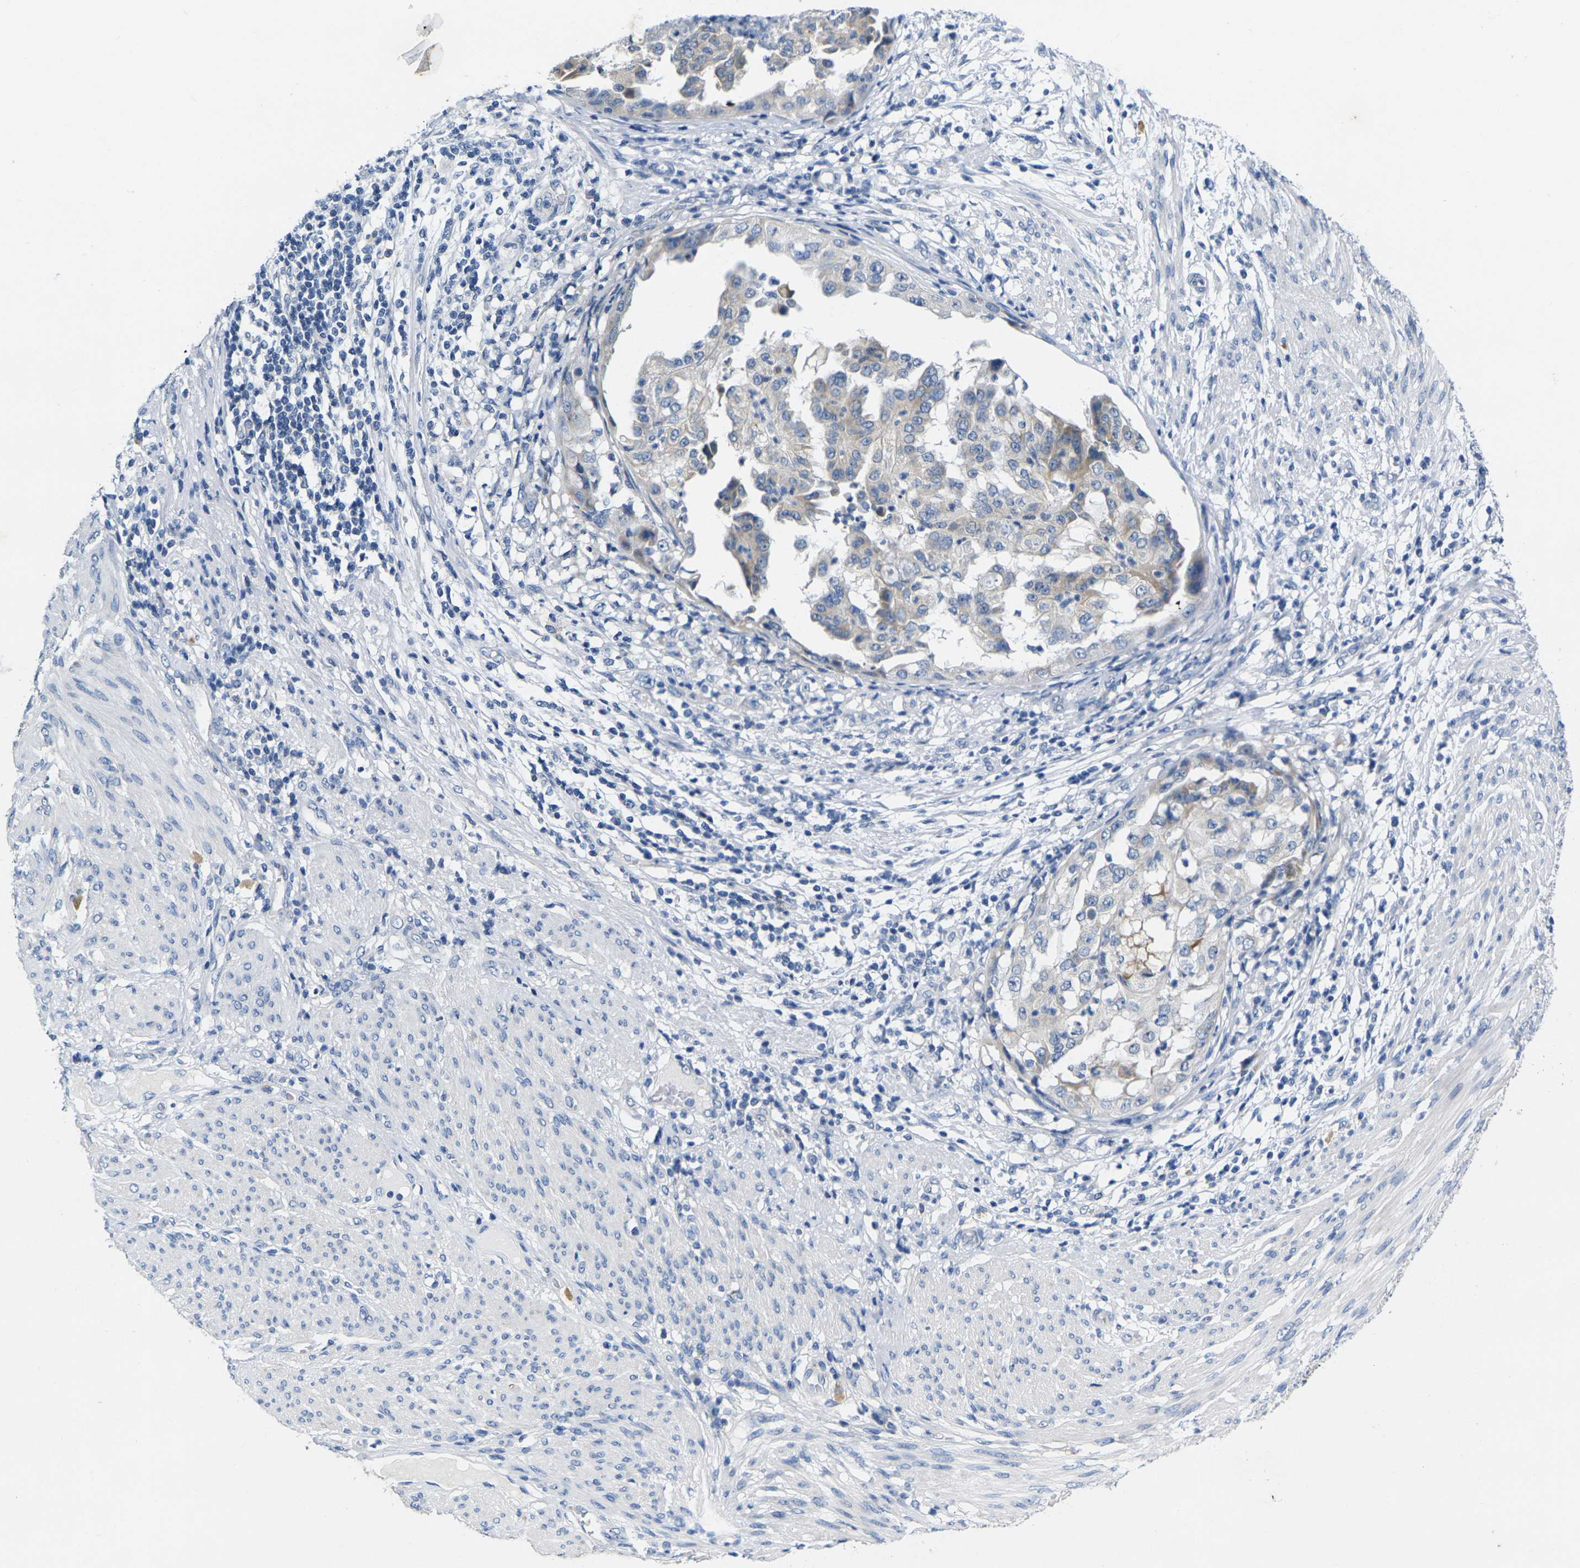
{"staining": {"intensity": "moderate", "quantity": "<25%", "location": "cytoplasmic/membranous"}, "tissue": "endometrial cancer", "cell_type": "Tumor cells", "image_type": "cancer", "snomed": [{"axis": "morphology", "description": "Adenocarcinoma, NOS"}, {"axis": "topography", "description": "Endometrium"}], "caption": "This is an image of IHC staining of endometrial adenocarcinoma, which shows moderate staining in the cytoplasmic/membranous of tumor cells.", "gene": "NOCT", "patient": {"sex": "female", "age": 85}}